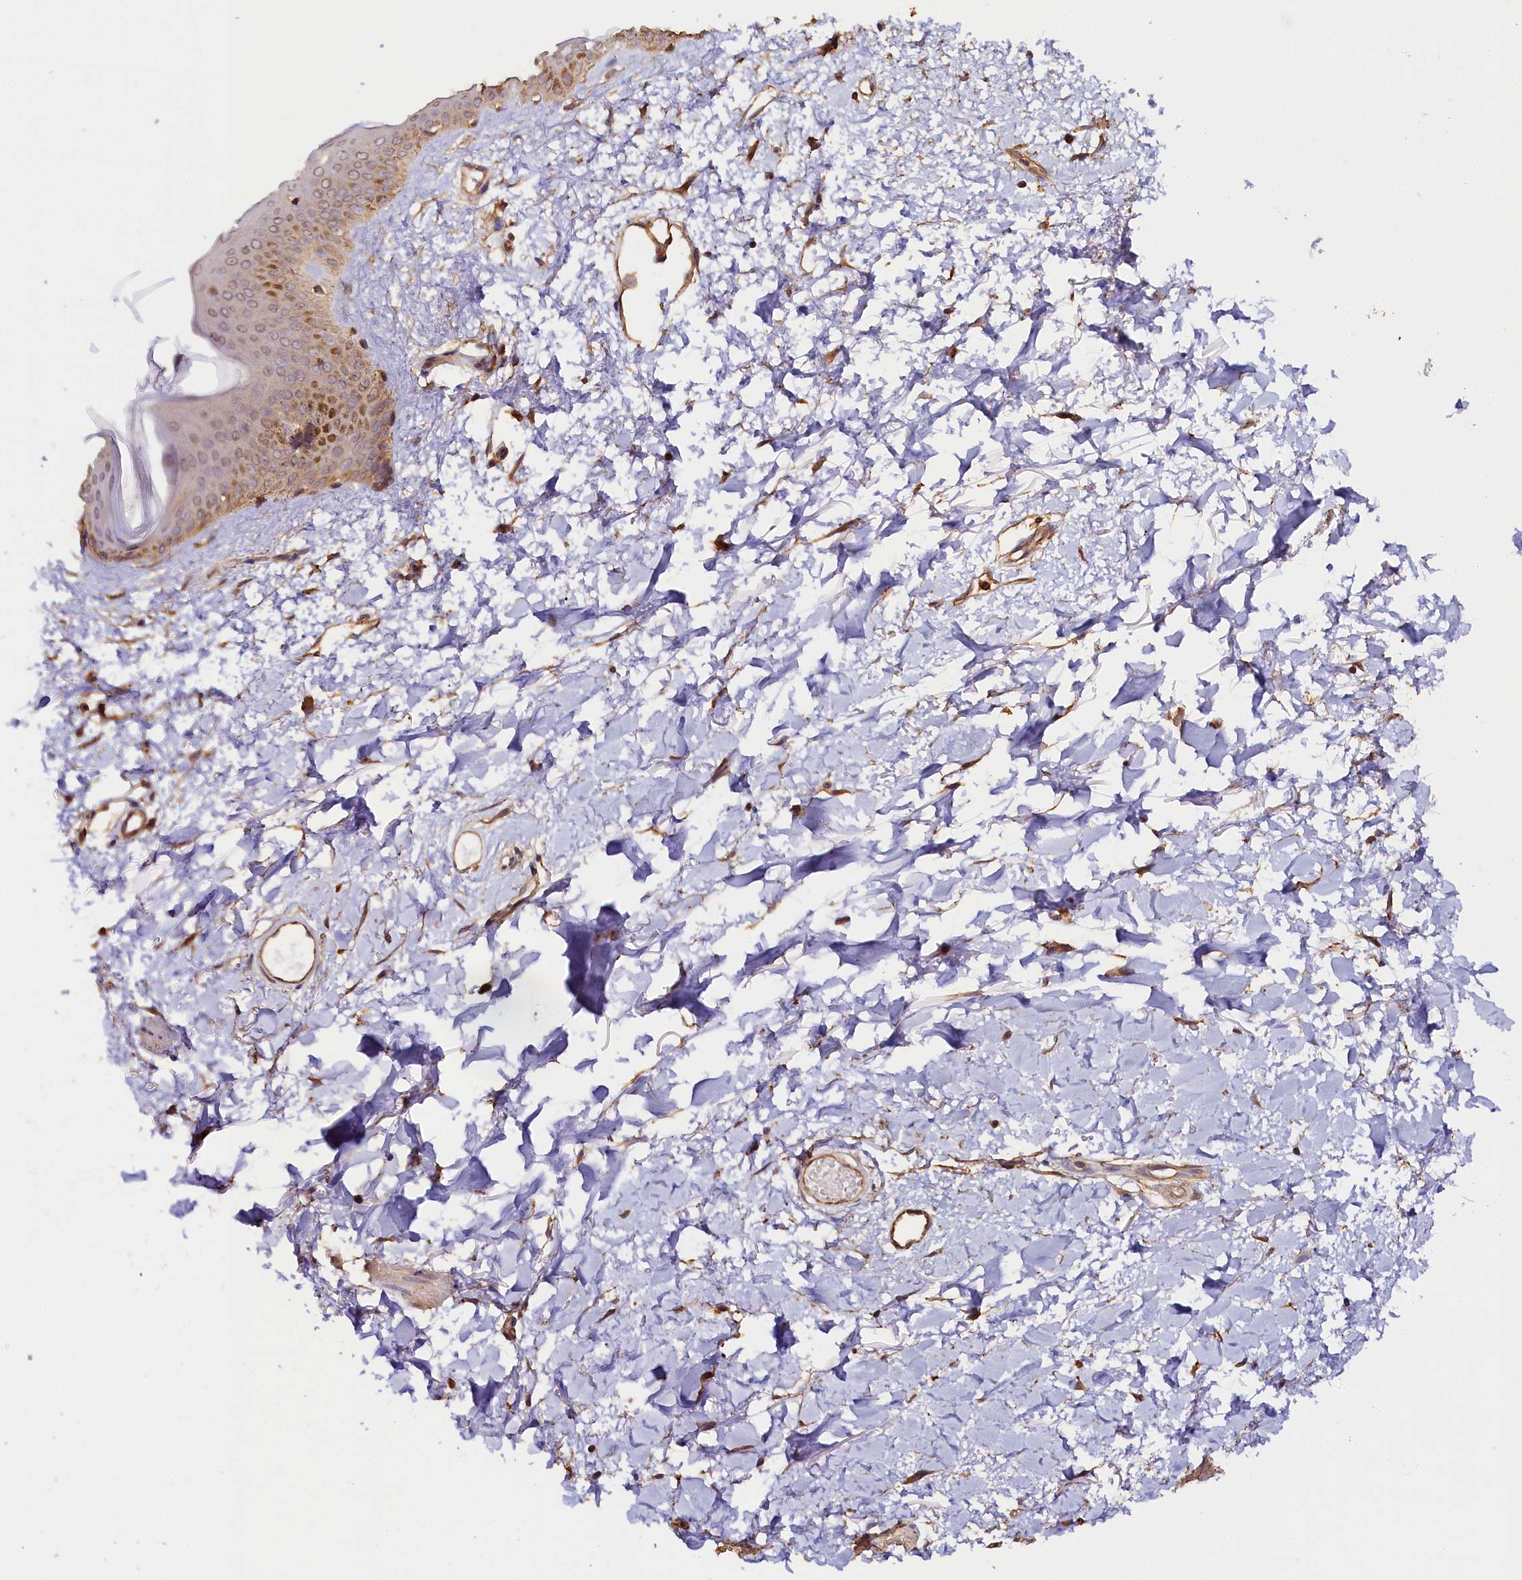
{"staining": {"intensity": "moderate", "quantity": ">75%", "location": "cytoplasmic/membranous"}, "tissue": "skin", "cell_type": "Fibroblasts", "image_type": "normal", "snomed": [{"axis": "morphology", "description": "Normal tissue, NOS"}, {"axis": "topography", "description": "Skin"}], "caption": "Protein staining of benign skin reveals moderate cytoplasmic/membranous expression in about >75% of fibroblasts. (brown staining indicates protein expression, while blue staining denotes nuclei).", "gene": "KATNB1", "patient": {"sex": "female", "age": 58}}